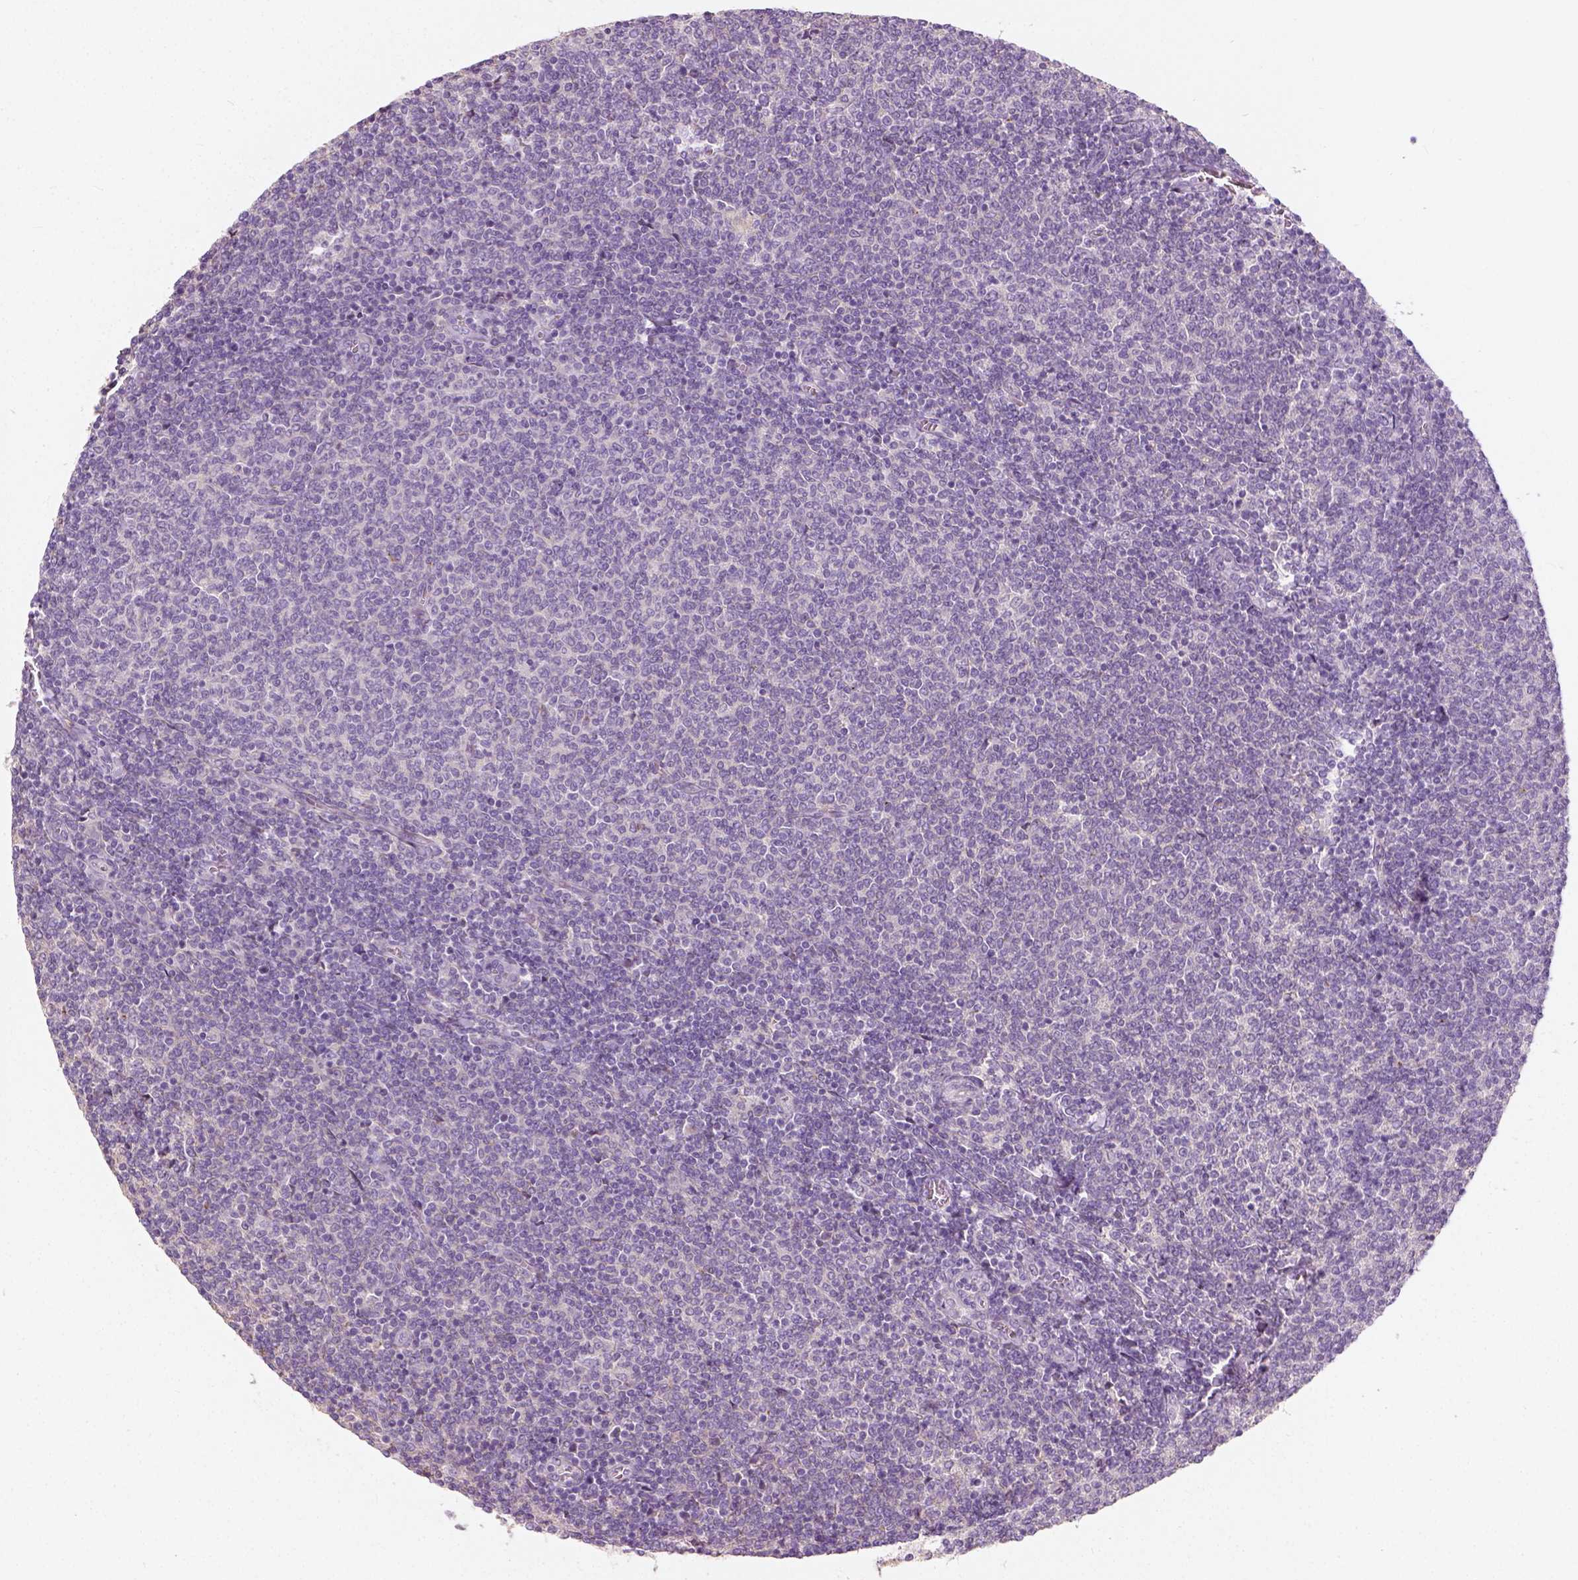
{"staining": {"intensity": "negative", "quantity": "none", "location": "none"}, "tissue": "lymphoma", "cell_type": "Tumor cells", "image_type": "cancer", "snomed": [{"axis": "morphology", "description": "Malignant lymphoma, non-Hodgkin's type, Low grade"}, {"axis": "topography", "description": "Lymph node"}], "caption": "The micrograph demonstrates no significant expression in tumor cells of low-grade malignant lymphoma, non-Hodgkin's type.", "gene": "DHCR24", "patient": {"sex": "male", "age": 52}}